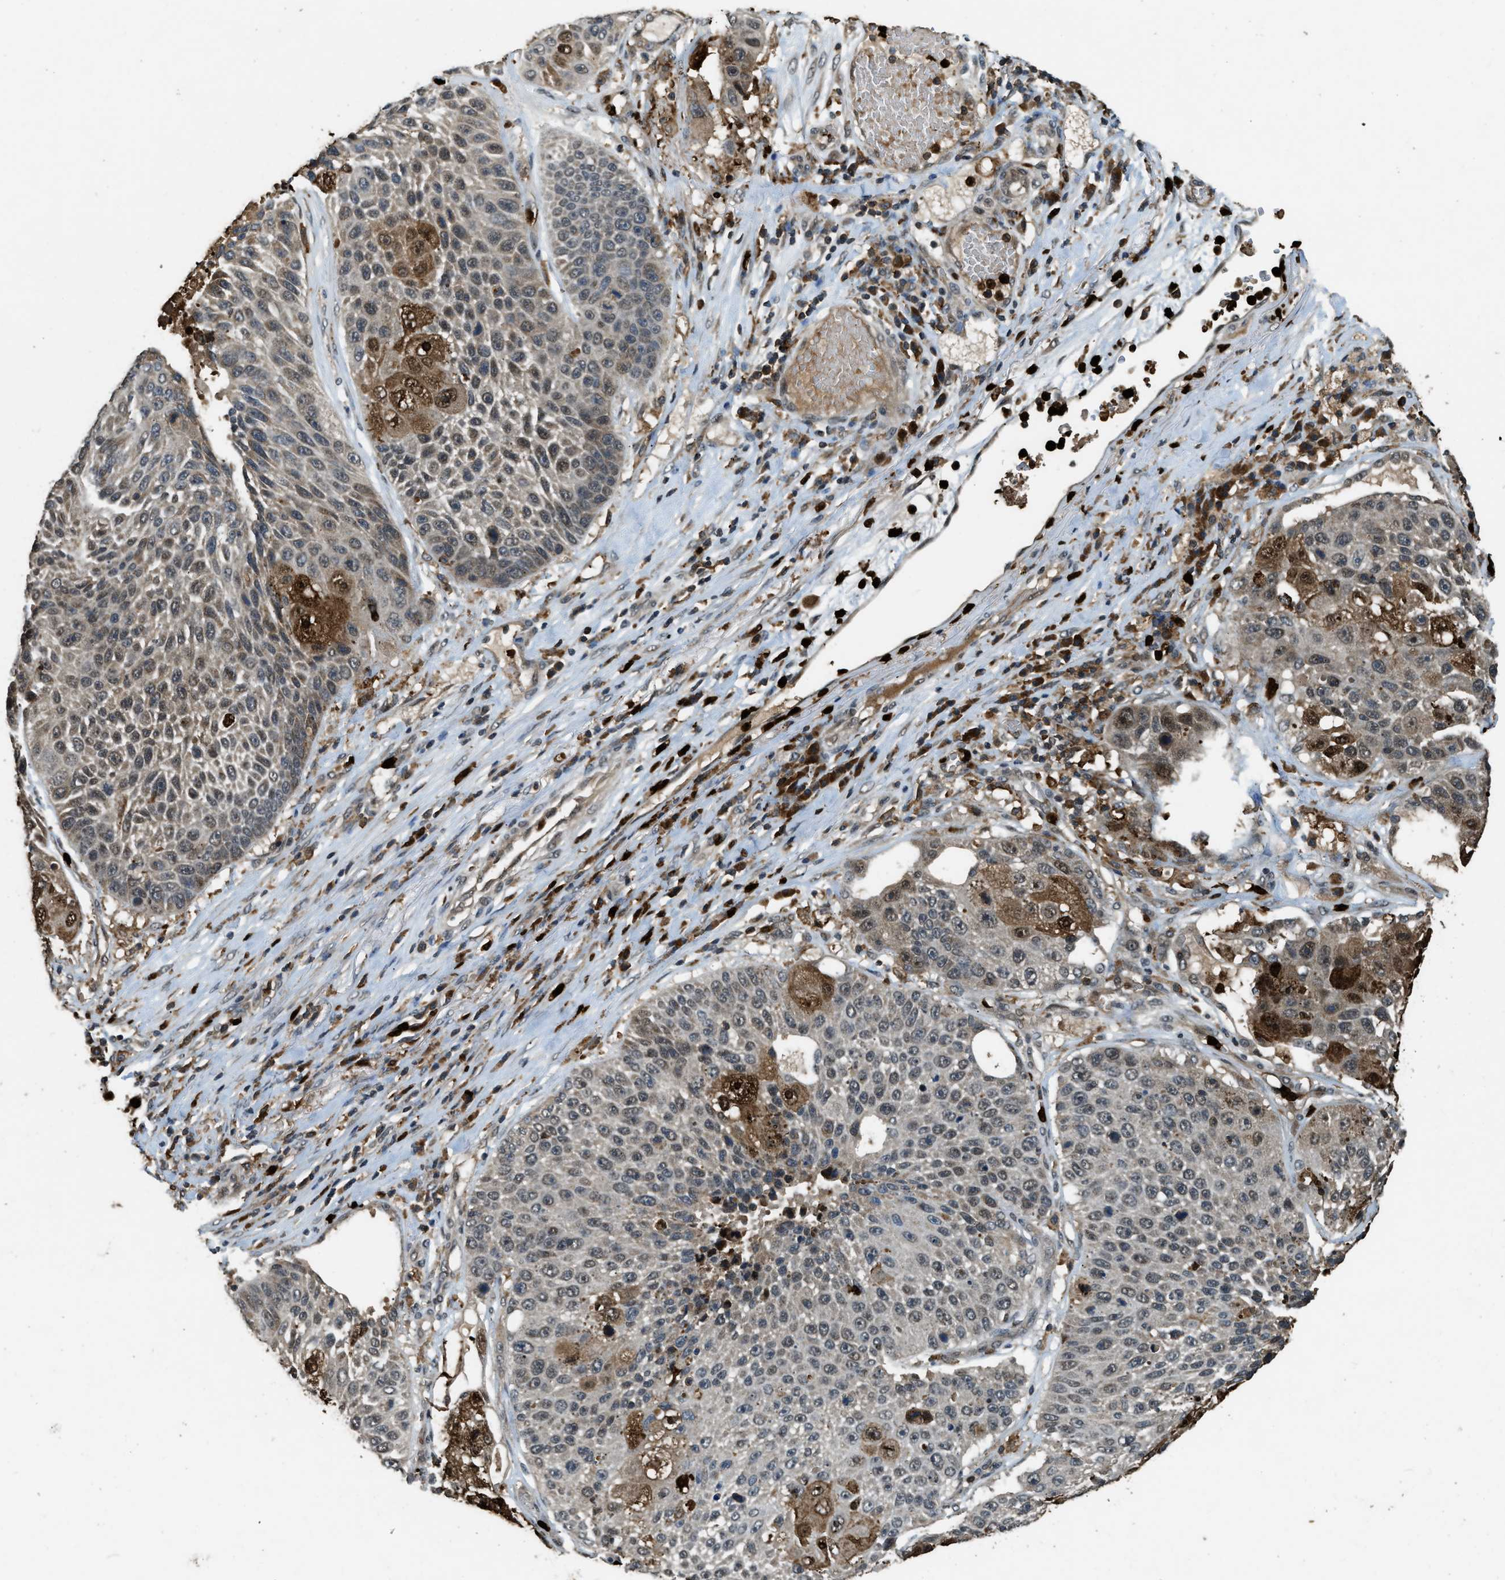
{"staining": {"intensity": "strong", "quantity": "<25%", "location": "cytoplasmic/membranous,nuclear"}, "tissue": "lung cancer", "cell_type": "Tumor cells", "image_type": "cancer", "snomed": [{"axis": "morphology", "description": "Squamous cell carcinoma, NOS"}, {"axis": "topography", "description": "Lung"}], "caption": "An immunohistochemistry photomicrograph of tumor tissue is shown. Protein staining in brown highlights strong cytoplasmic/membranous and nuclear positivity in lung cancer (squamous cell carcinoma) within tumor cells.", "gene": "RNF141", "patient": {"sex": "male", "age": 61}}